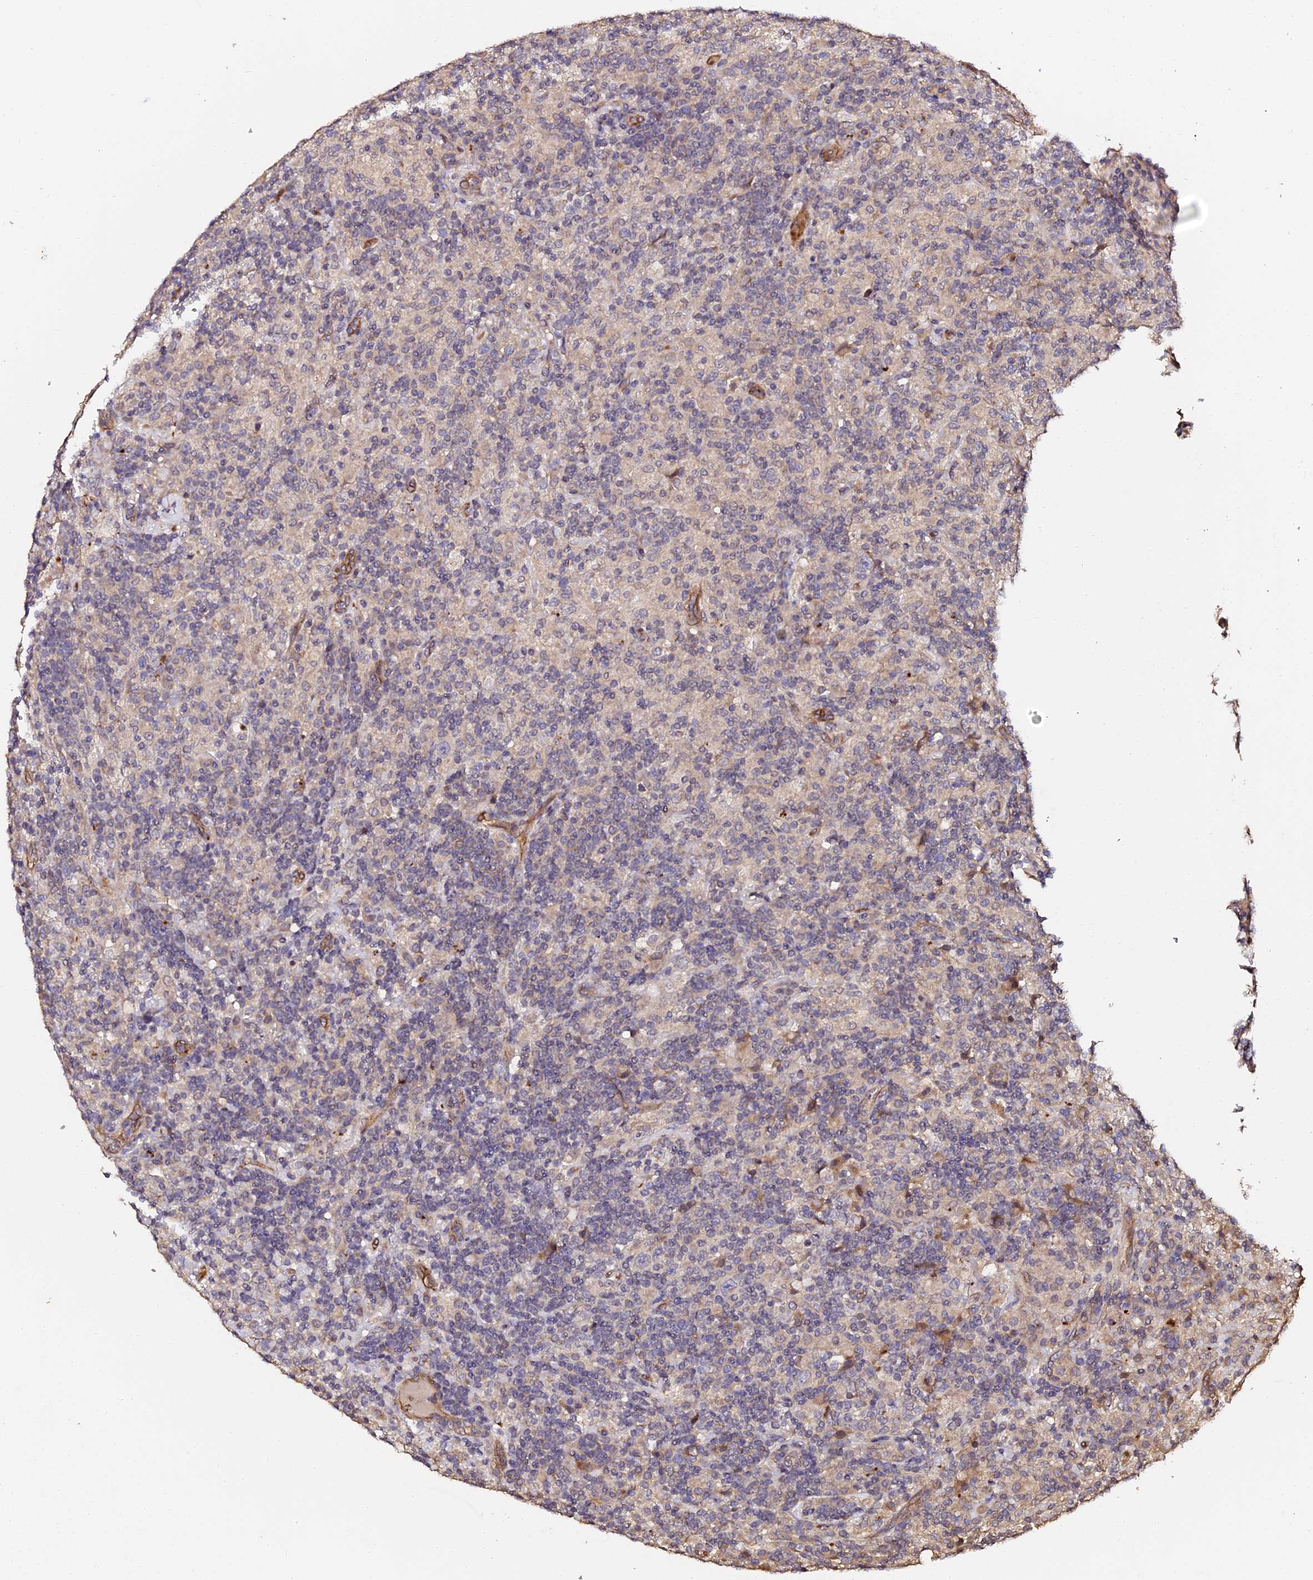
{"staining": {"intensity": "negative", "quantity": "none", "location": "none"}, "tissue": "lymphoma", "cell_type": "Tumor cells", "image_type": "cancer", "snomed": [{"axis": "morphology", "description": "Hodgkin's disease, NOS"}, {"axis": "topography", "description": "Lymph node"}], "caption": "Tumor cells show no significant protein staining in Hodgkin's disease.", "gene": "TDO2", "patient": {"sex": "male", "age": 70}}